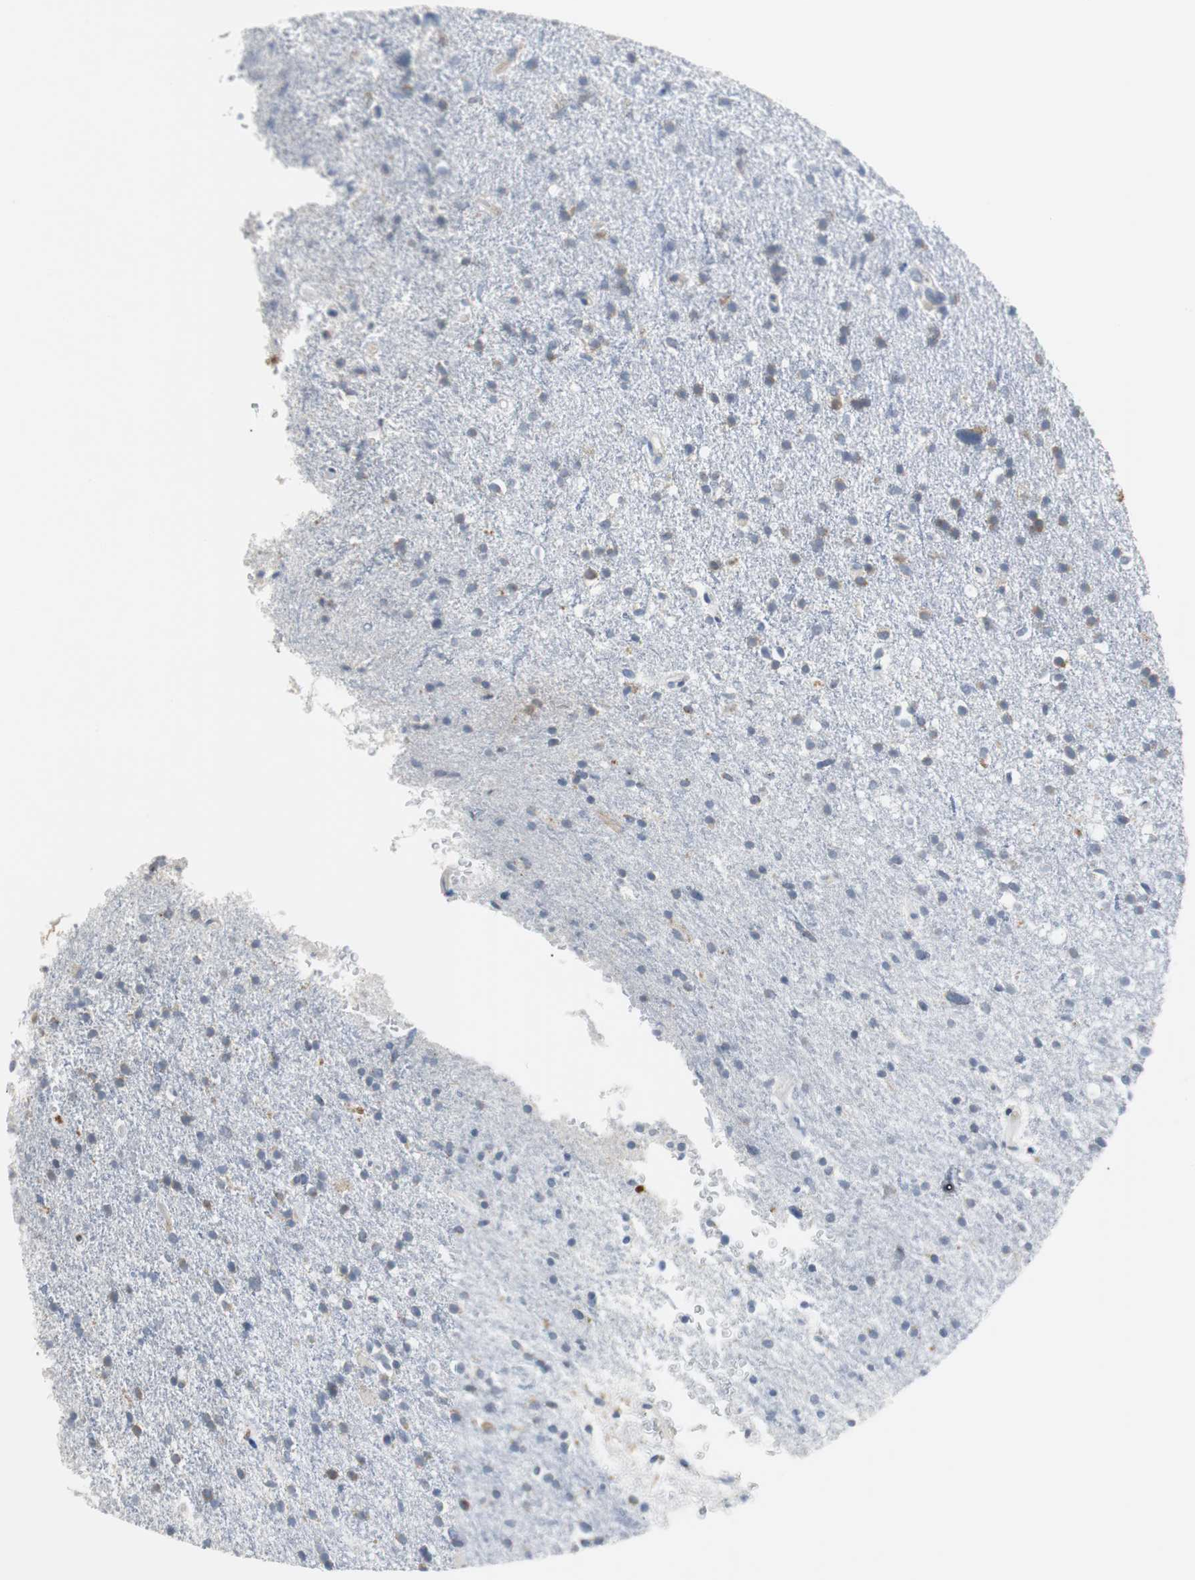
{"staining": {"intensity": "moderate", "quantity": "<25%", "location": "cytoplasmic/membranous"}, "tissue": "glioma", "cell_type": "Tumor cells", "image_type": "cancer", "snomed": [{"axis": "morphology", "description": "Glioma, malignant, High grade"}, {"axis": "topography", "description": "Brain"}], "caption": "Moderate cytoplasmic/membranous staining for a protein is identified in approximately <25% of tumor cells of glioma using IHC.", "gene": "PDIA4", "patient": {"sex": "male", "age": 33}}